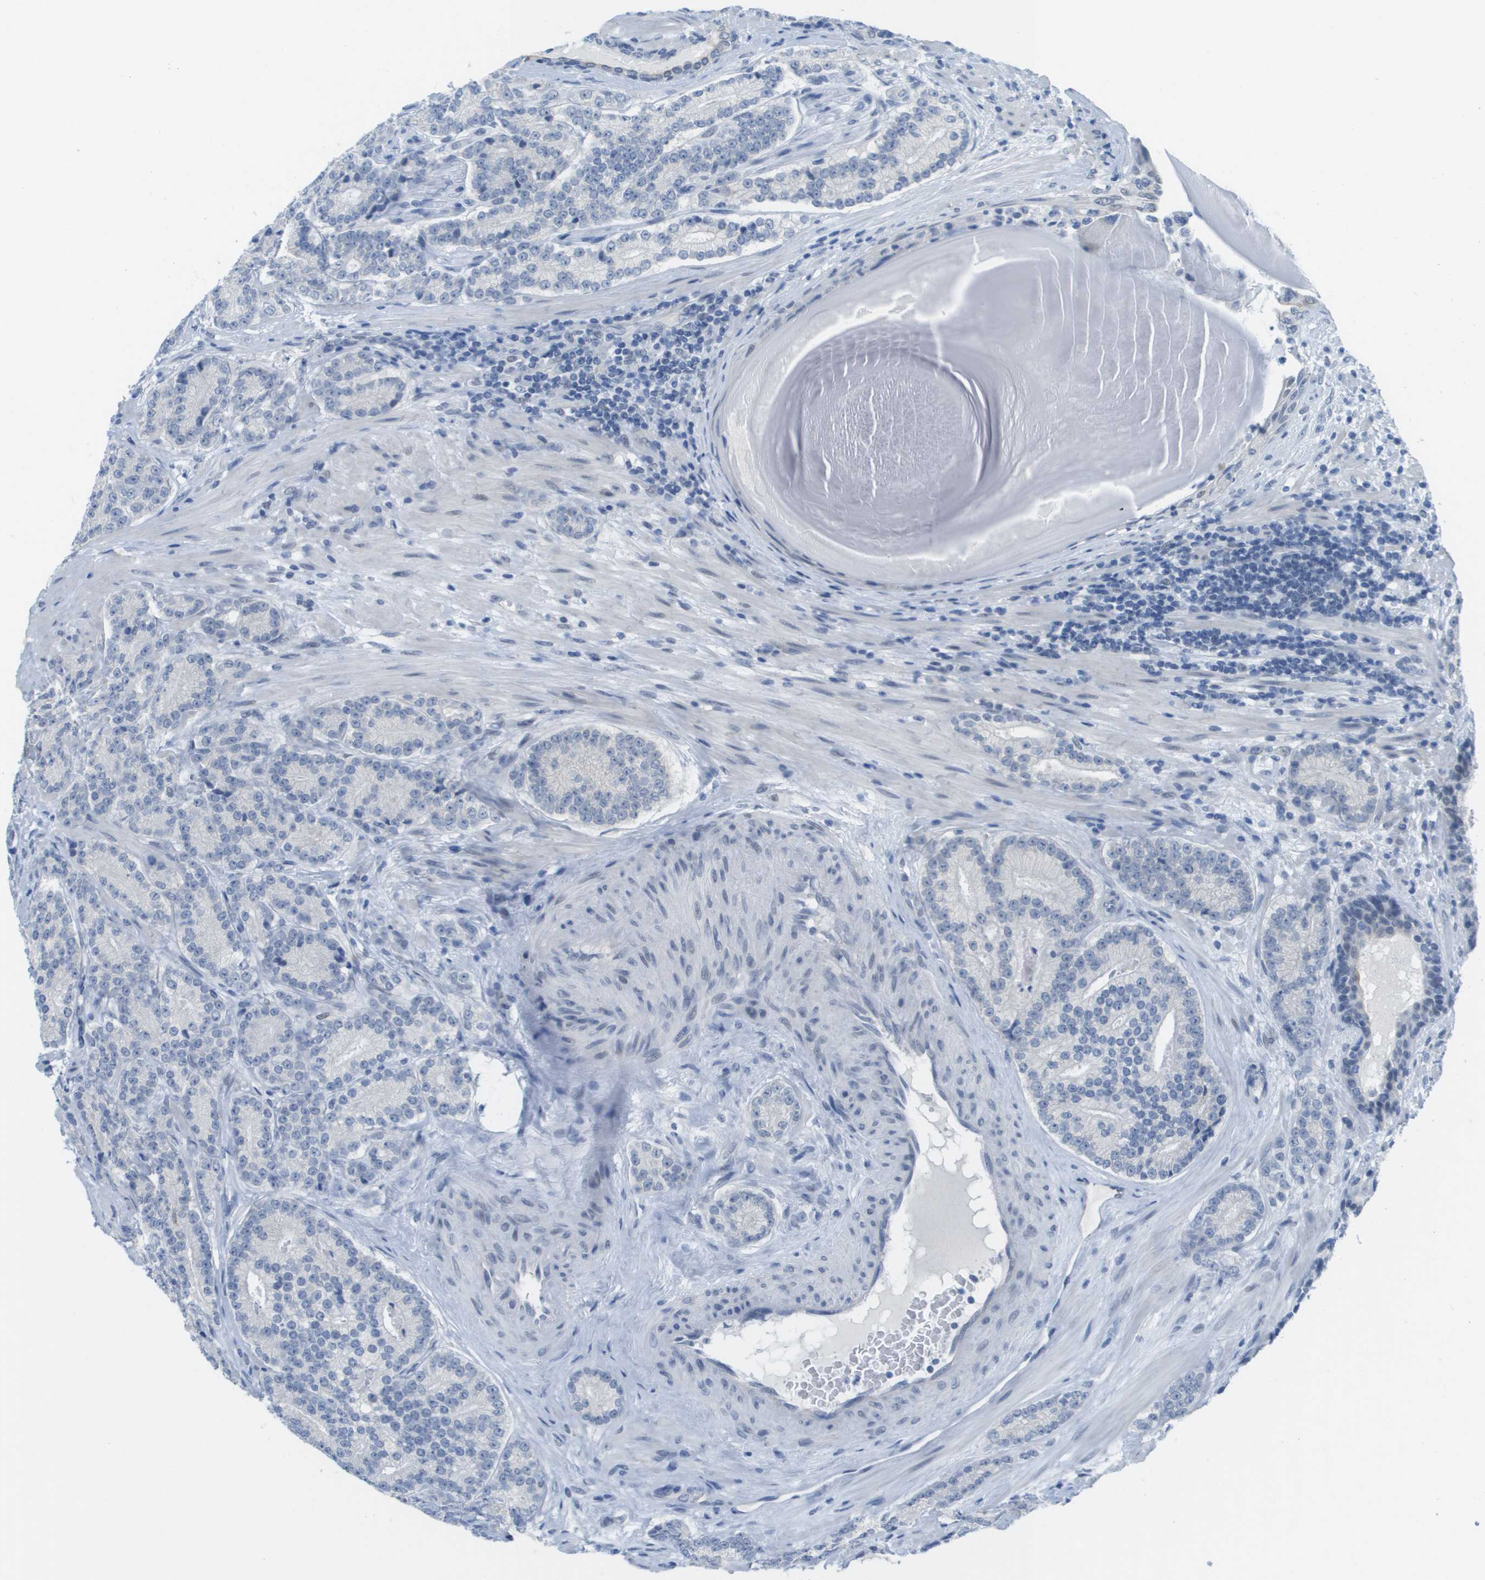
{"staining": {"intensity": "negative", "quantity": "none", "location": "none"}, "tissue": "prostate cancer", "cell_type": "Tumor cells", "image_type": "cancer", "snomed": [{"axis": "morphology", "description": "Adenocarcinoma, High grade"}, {"axis": "topography", "description": "Prostate"}], "caption": "Immunohistochemistry (IHC) micrograph of adenocarcinoma (high-grade) (prostate) stained for a protein (brown), which reveals no positivity in tumor cells.", "gene": "ARID1B", "patient": {"sex": "male", "age": 61}}